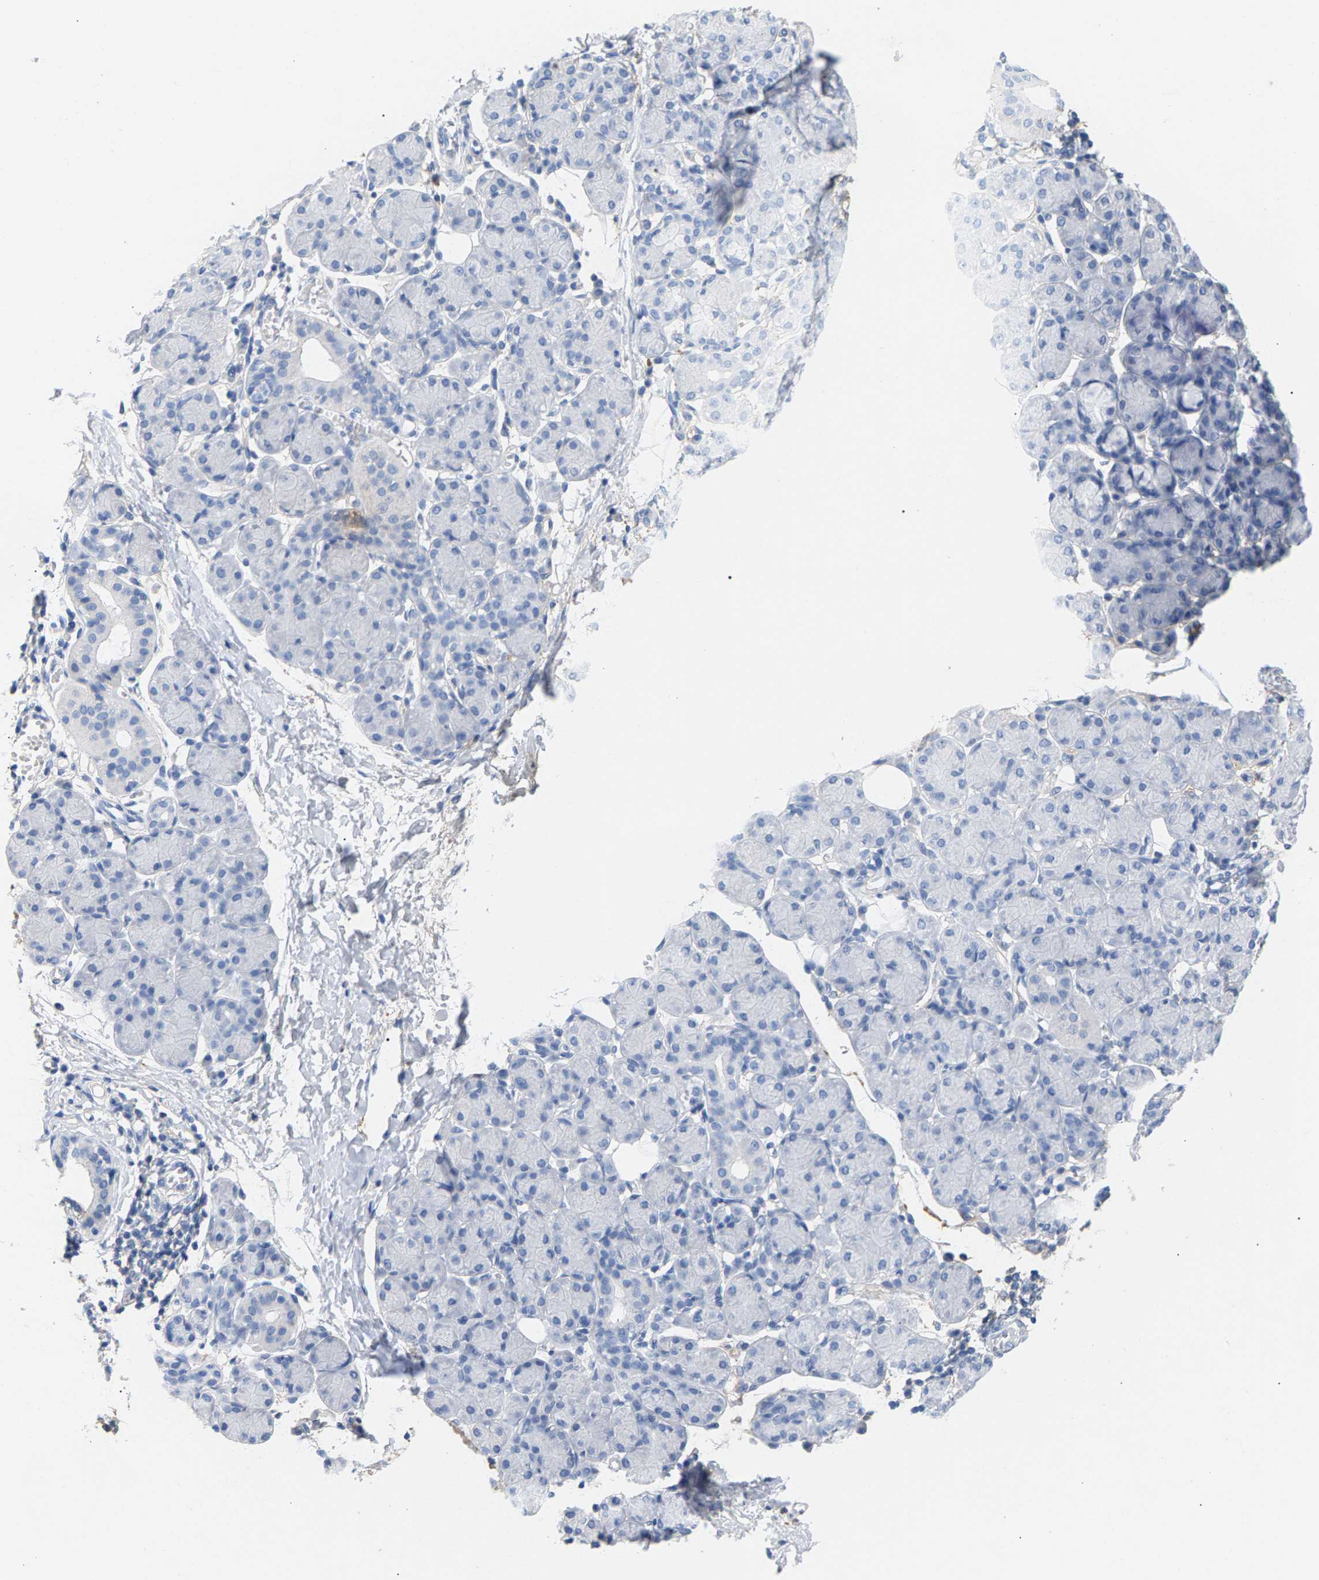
{"staining": {"intensity": "weak", "quantity": "<25%", "location": "cytoplasmic/membranous"}, "tissue": "salivary gland", "cell_type": "Glandular cells", "image_type": "normal", "snomed": [{"axis": "morphology", "description": "Normal tissue, NOS"}, {"axis": "morphology", "description": "Inflammation, NOS"}, {"axis": "topography", "description": "Lymph node"}, {"axis": "topography", "description": "Salivary gland"}], "caption": "The image reveals no significant positivity in glandular cells of salivary gland. The staining was performed using DAB (3,3'-diaminobenzidine) to visualize the protein expression in brown, while the nuclei were stained in blue with hematoxylin (Magnification: 20x).", "gene": "APOH", "patient": {"sex": "male", "age": 3}}